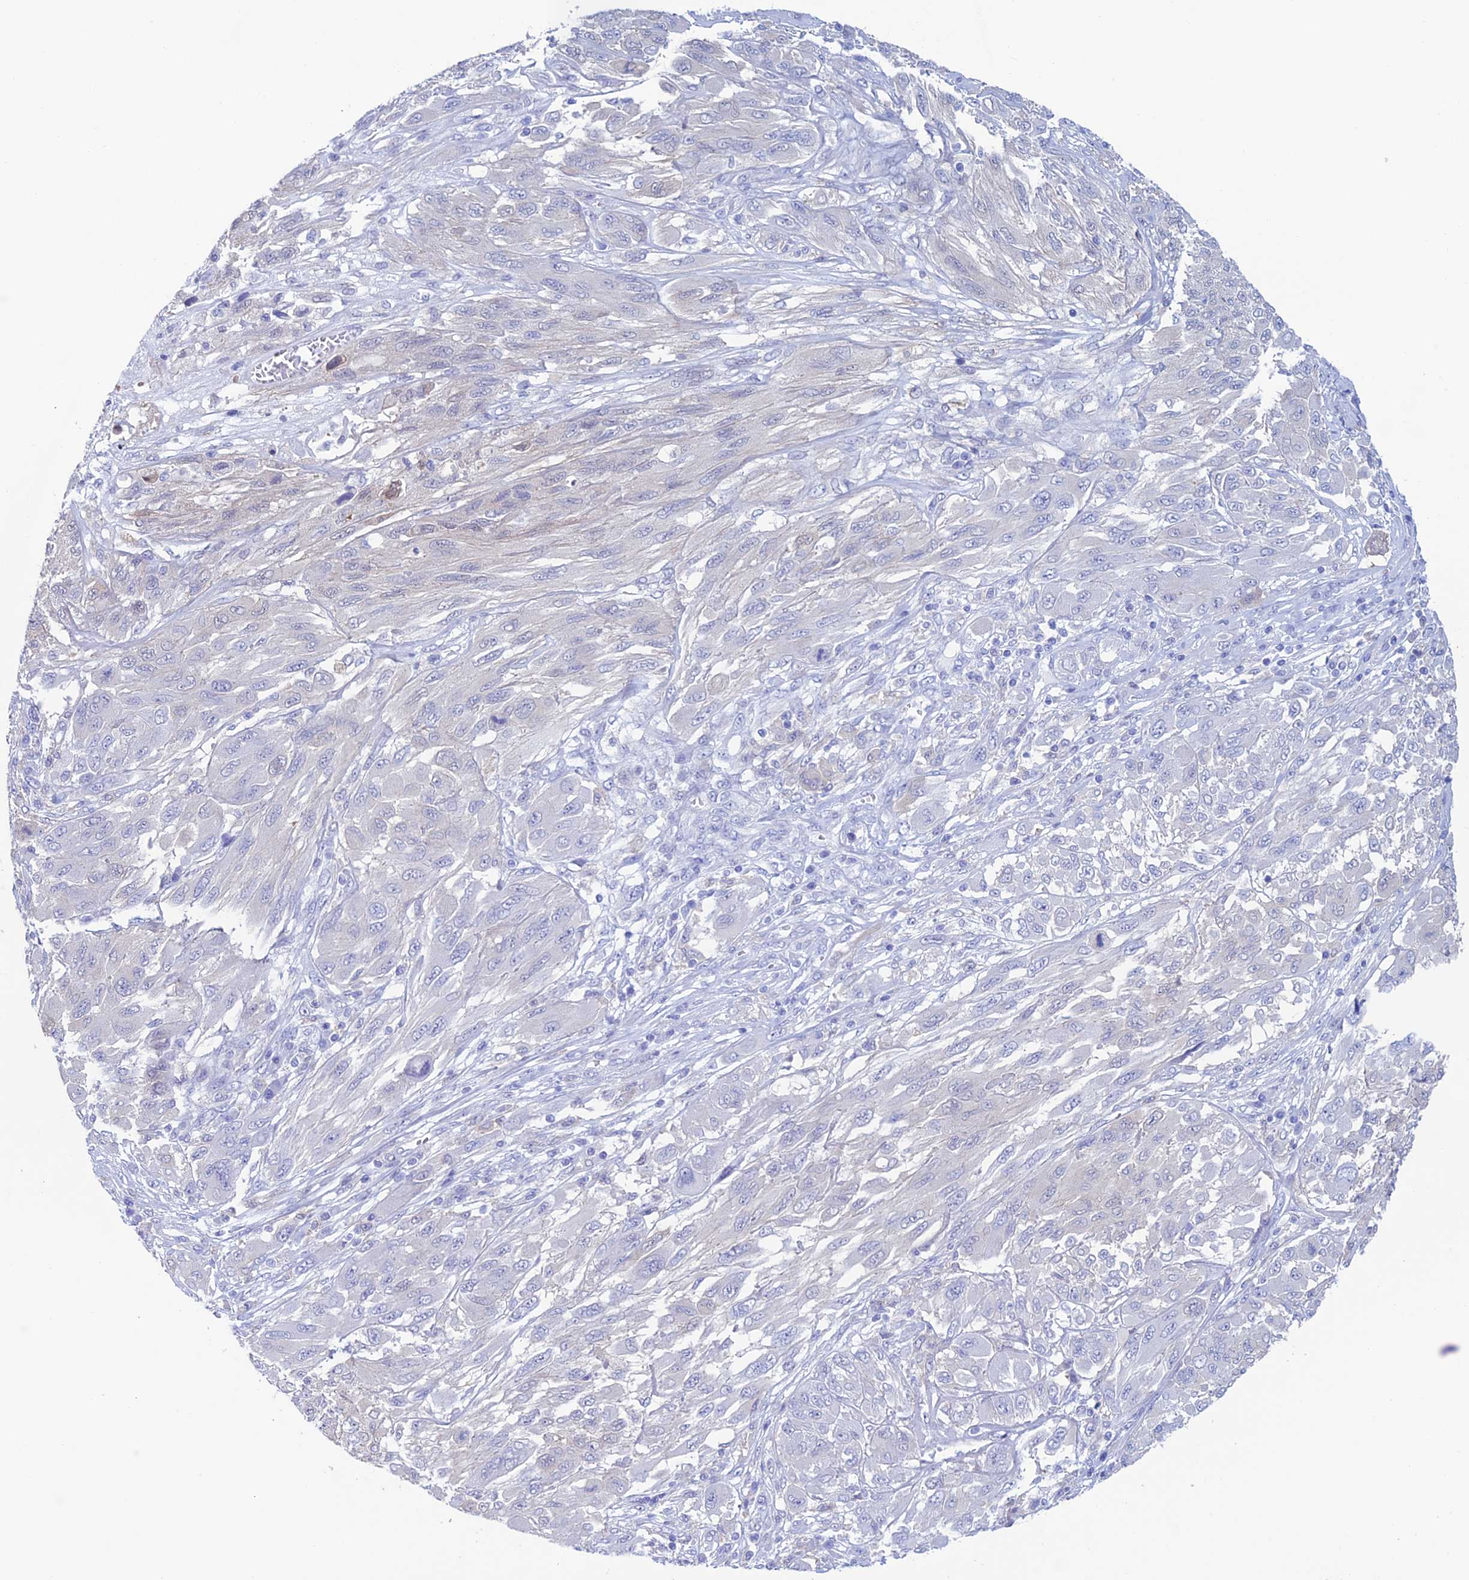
{"staining": {"intensity": "negative", "quantity": "none", "location": "none"}, "tissue": "melanoma", "cell_type": "Tumor cells", "image_type": "cancer", "snomed": [{"axis": "morphology", "description": "Malignant melanoma, NOS"}, {"axis": "topography", "description": "Skin"}], "caption": "Malignant melanoma was stained to show a protein in brown. There is no significant staining in tumor cells. Brightfield microscopy of immunohistochemistry stained with DAB (brown) and hematoxylin (blue), captured at high magnification.", "gene": "KCNK17", "patient": {"sex": "female", "age": 91}}